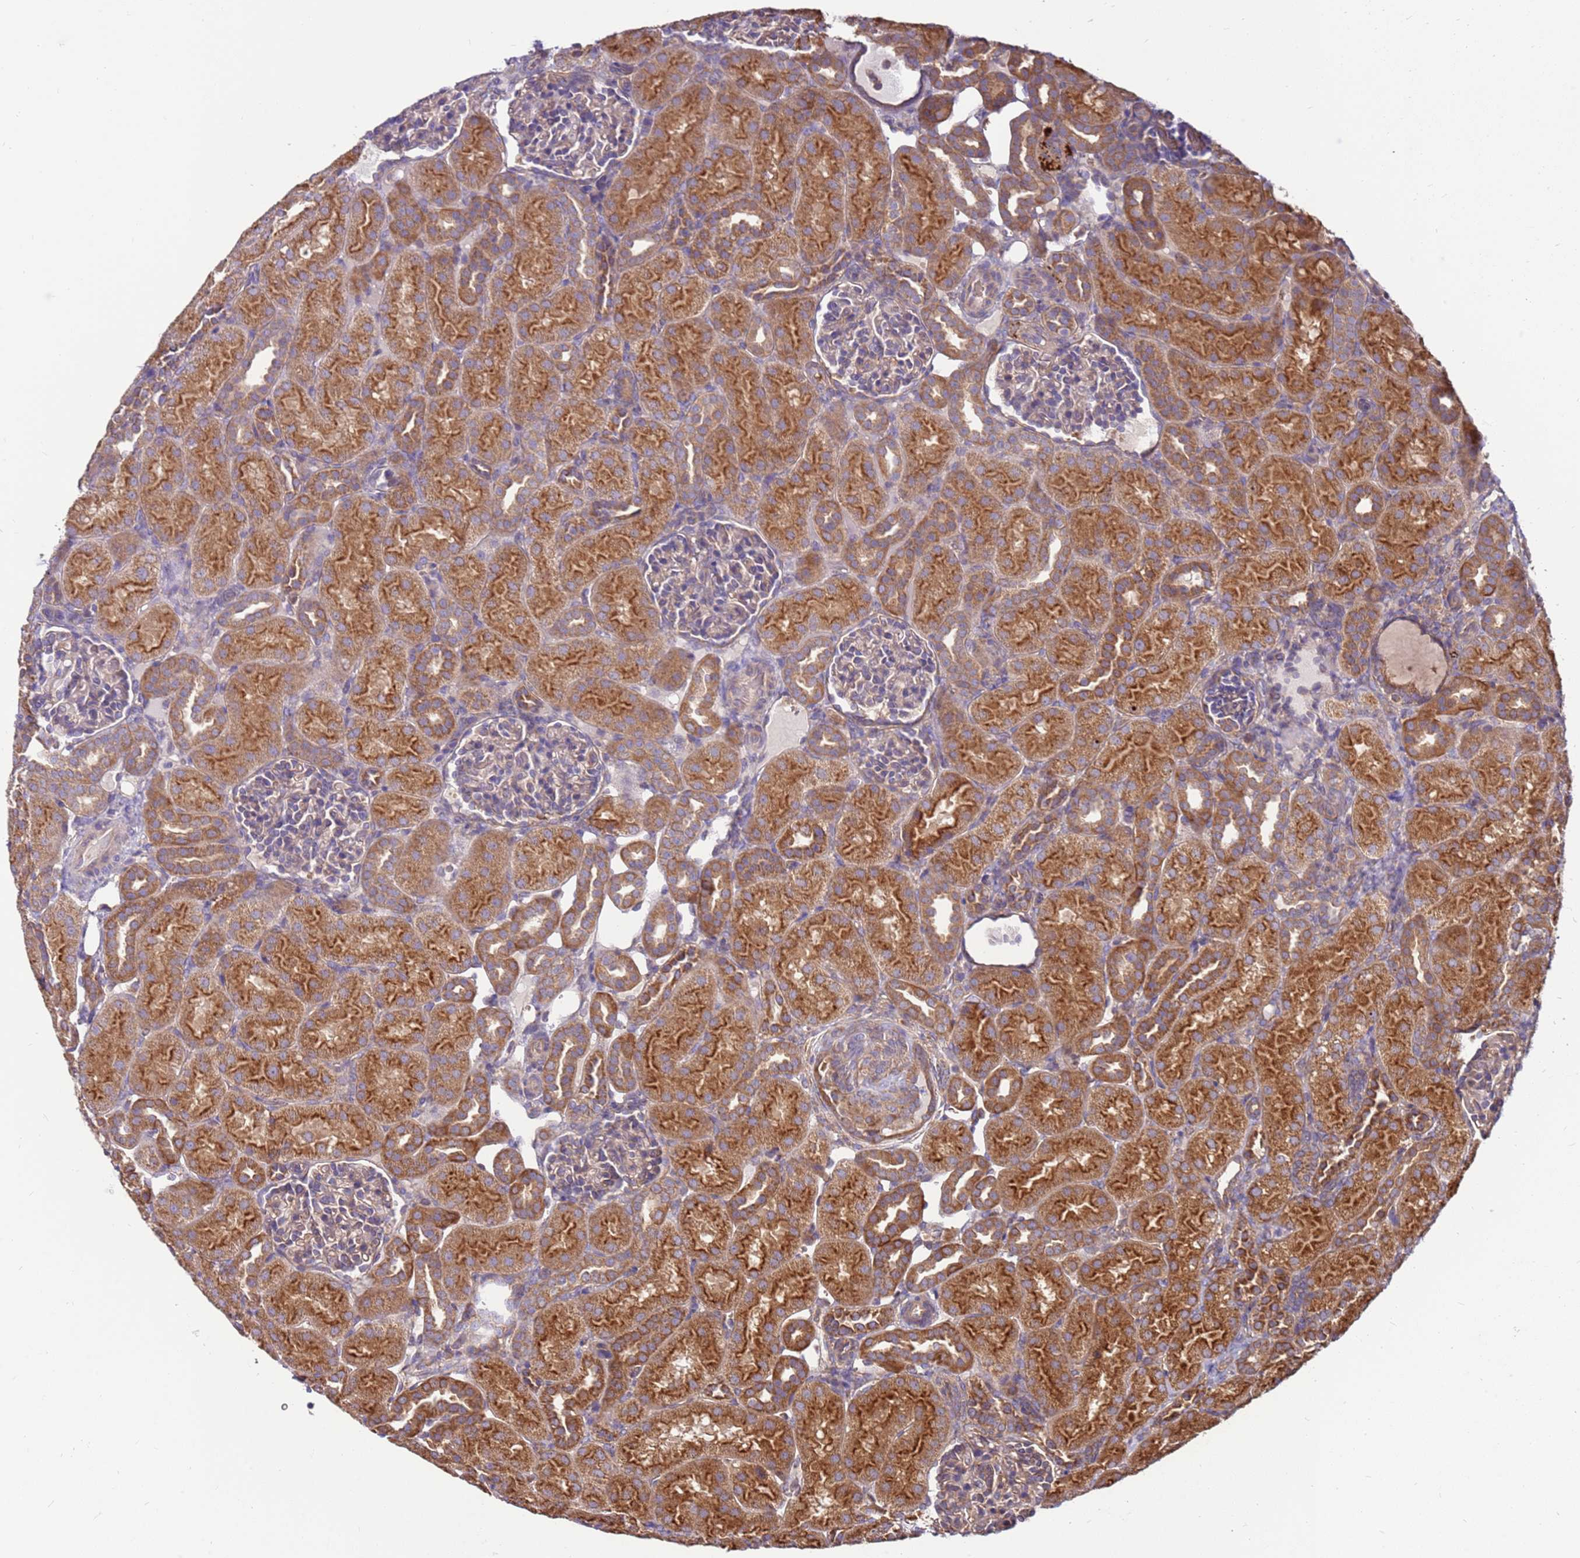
{"staining": {"intensity": "weak", "quantity": "25%-75%", "location": "cytoplasmic/membranous"}, "tissue": "kidney", "cell_type": "Cells in glomeruli", "image_type": "normal", "snomed": [{"axis": "morphology", "description": "Normal tissue, NOS"}, {"axis": "topography", "description": "Kidney"}], "caption": "Protein staining demonstrates weak cytoplasmic/membranous positivity in about 25%-75% of cells in glomeruli in unremarkable kidney.", "gene": "SLC44A5", "patient": {"sex": "male", "age": 1}}